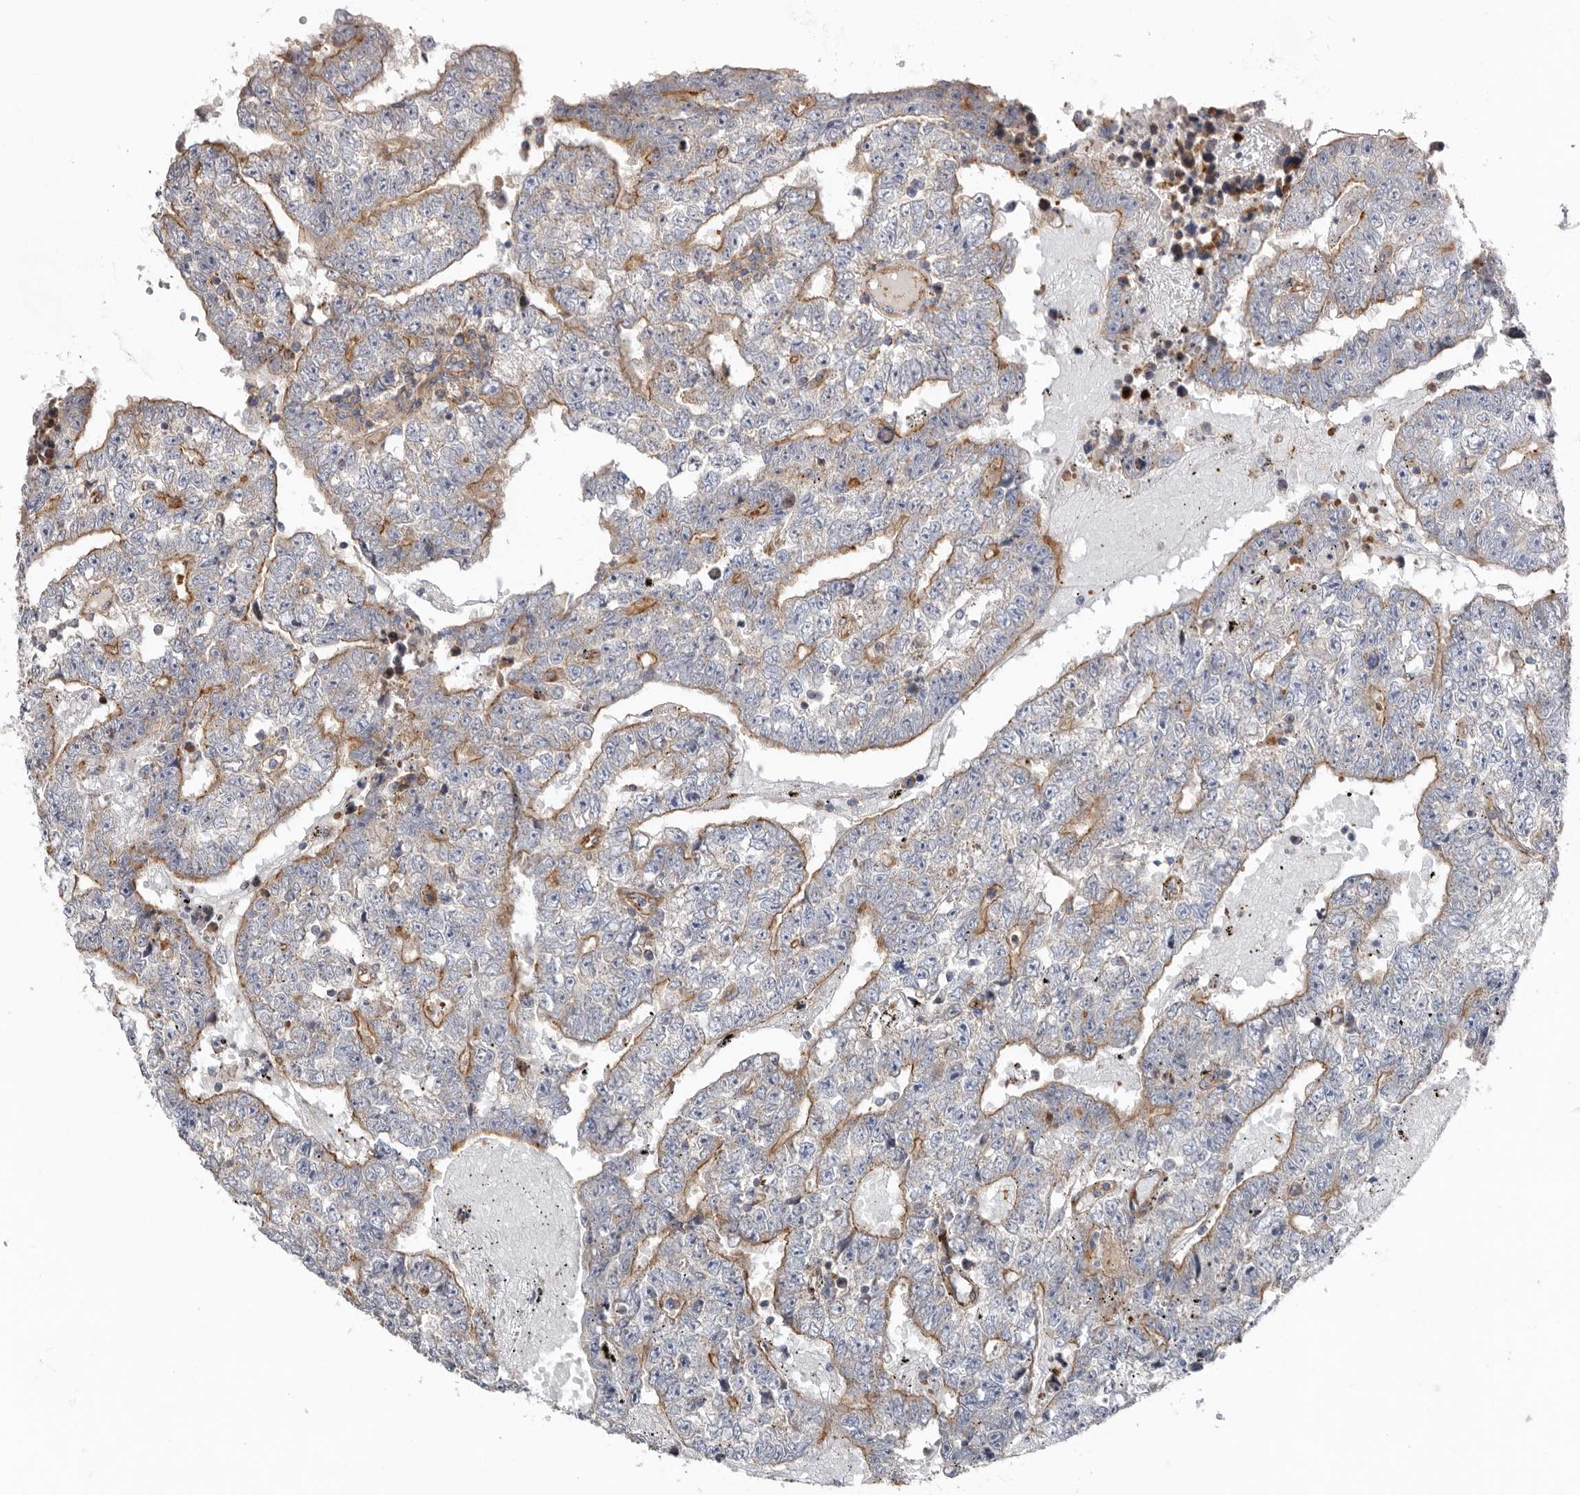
{"staining": {"intensity": "moderate", "quantity": "25%-75%", "location": "cytoplasmic/membranous"}, "tissue": "testis cancer", "cell_type": "Tumor cells", "image_type": "cancer", "snomed": [{"axis": "morphology", "description": "Carcinoma, Embryonal, NOS"}, {"axis": "topography", "description": "Testis"}], "caption": "Immunohistochemical staining of embryonal carcinoma (testis) exhibits medium levels of moderate cytoplasmic/membranous expression in approximately 25%-75% of tumor cells. (DAB (3,3'-diaminobenzidine) = brown stain, brightfield microscopy at high magnification).", "gene": "LUZP1", "patient": {"sex": "male", "age": 25}}